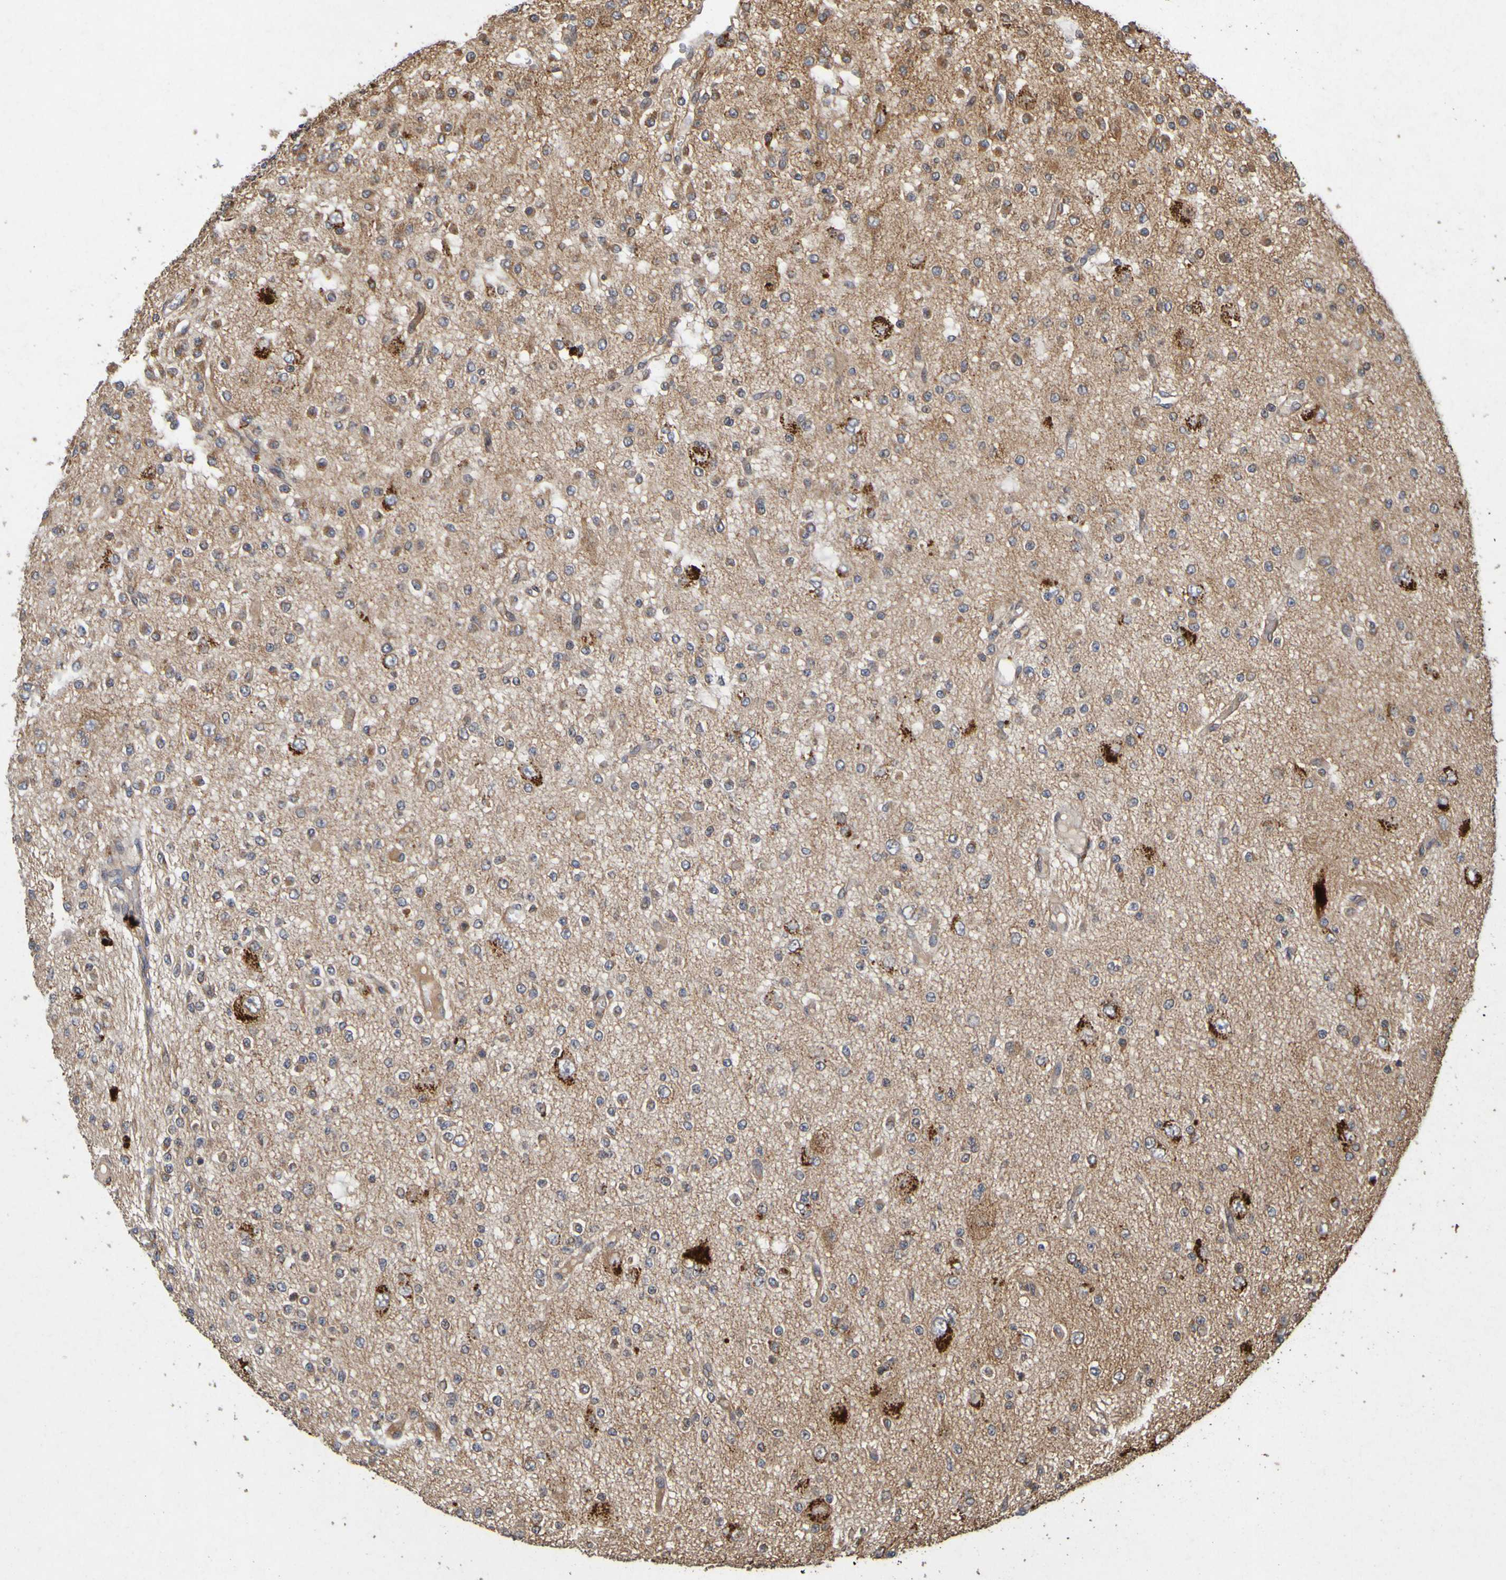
{"staining": {"intensity": "strong", "quantity": "25%-75%", "location": "cytoplasmic/membranous"}, "tissue": "glioma", "cell_type": "Tumor cells", "image_type": "cancer", "snomed": [{"axis": "morphology", "description": "Glioma, malignant, Low grade"}, {"axis": "topography", "description": "Brain"}], "caption": "A micrograph showing strong cytoplasmic/membranous expression in about 25%-75% of tumor cells in glioma, as visualized by brown immunohistochemical staining.", "gene": "OCRL", "patient": {"sex": "male", "age": 38}}